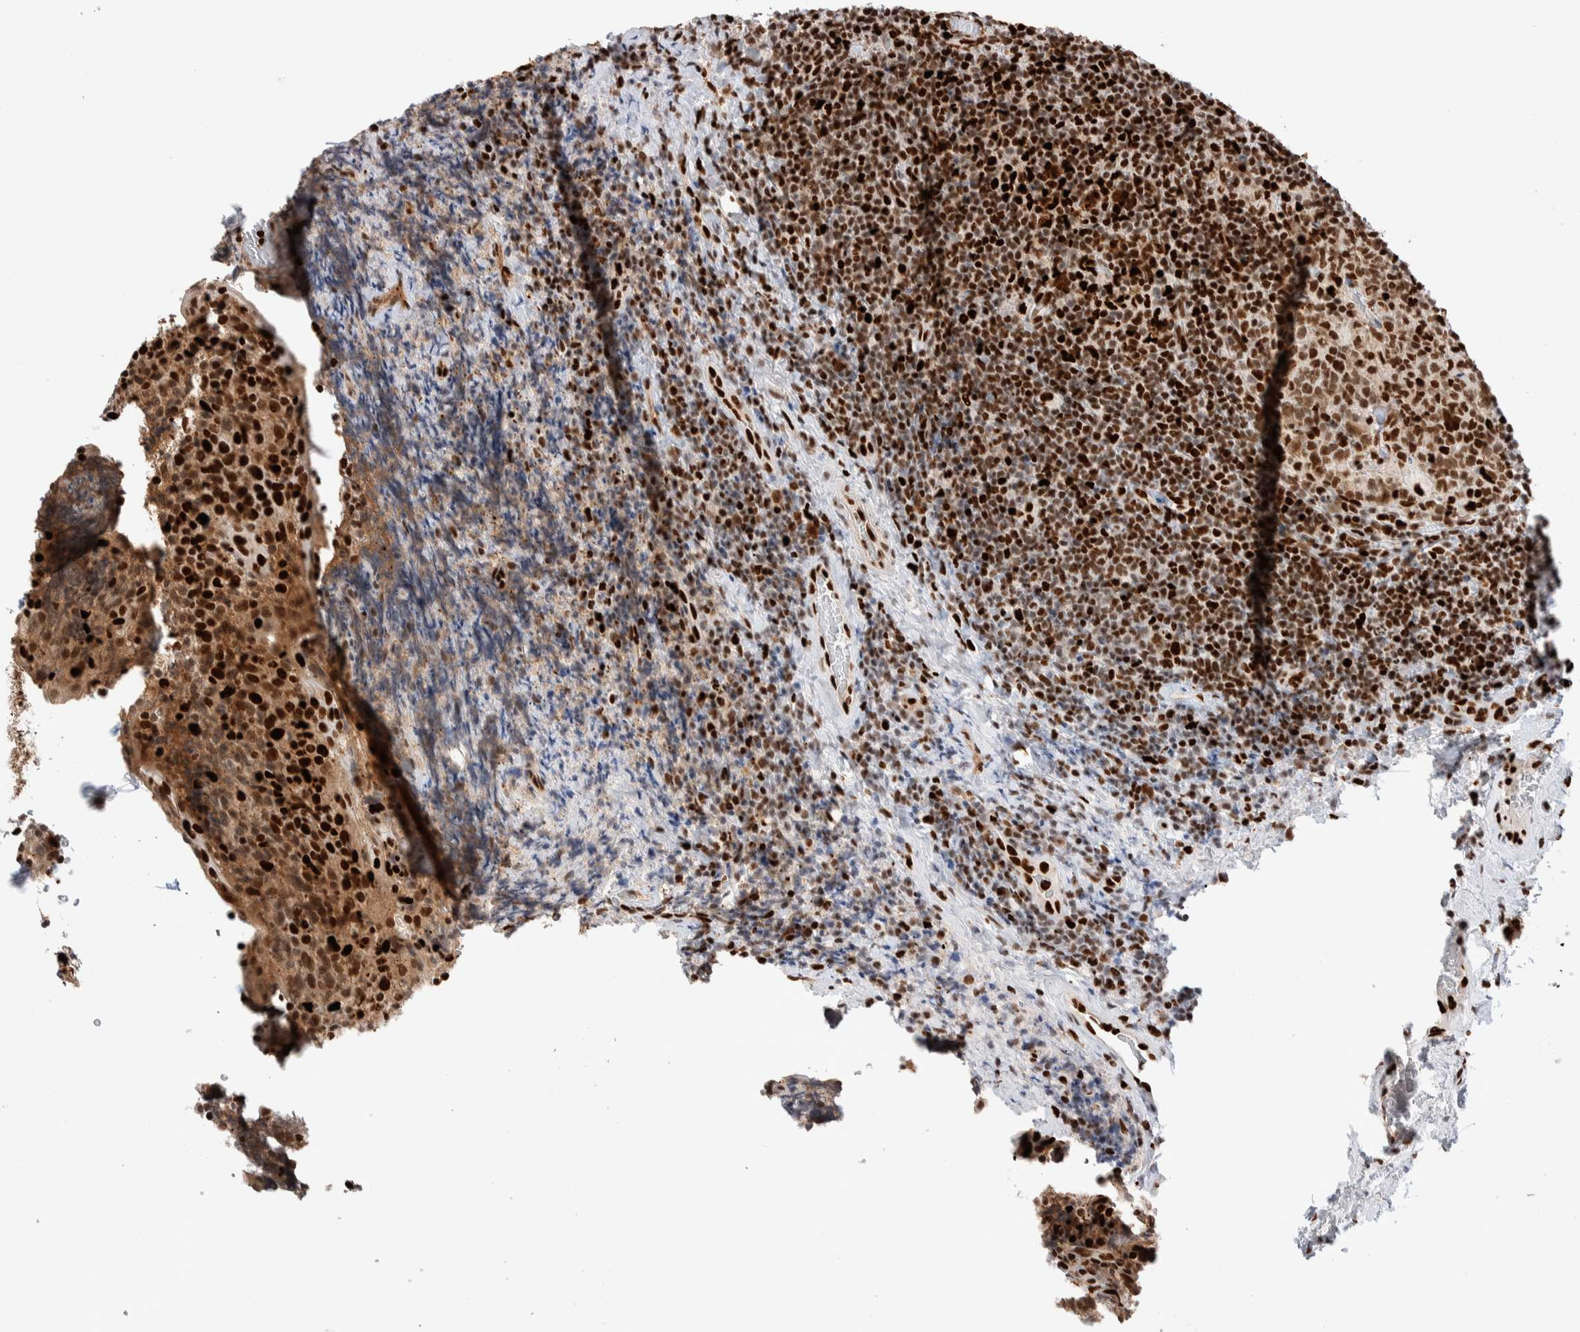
{"staining": {"intensity": "strong", "quantity": ">75%", "location": "cytoplasmic/membranous,nuclear"}, "tissue": "lymphoma", "cell_type": "Tumor cells", "image_type": "cancer", "snomed": [{"axis": "morphology", "description": "Malignant lymphoma, non-Hodgkin's type, High grade"}, {"axis": "topography", "description": "Tonsil"}], "caption": "Malignant lymphoma, non-Hodgkin's type (high-grade) tissue demonstrates strong cytoplasmic/membranous and nuclear staining in about >75% of tumor cells", "gene": "RNASEK-C17orf49", "patient": {"sex": "female", "age": 36}}